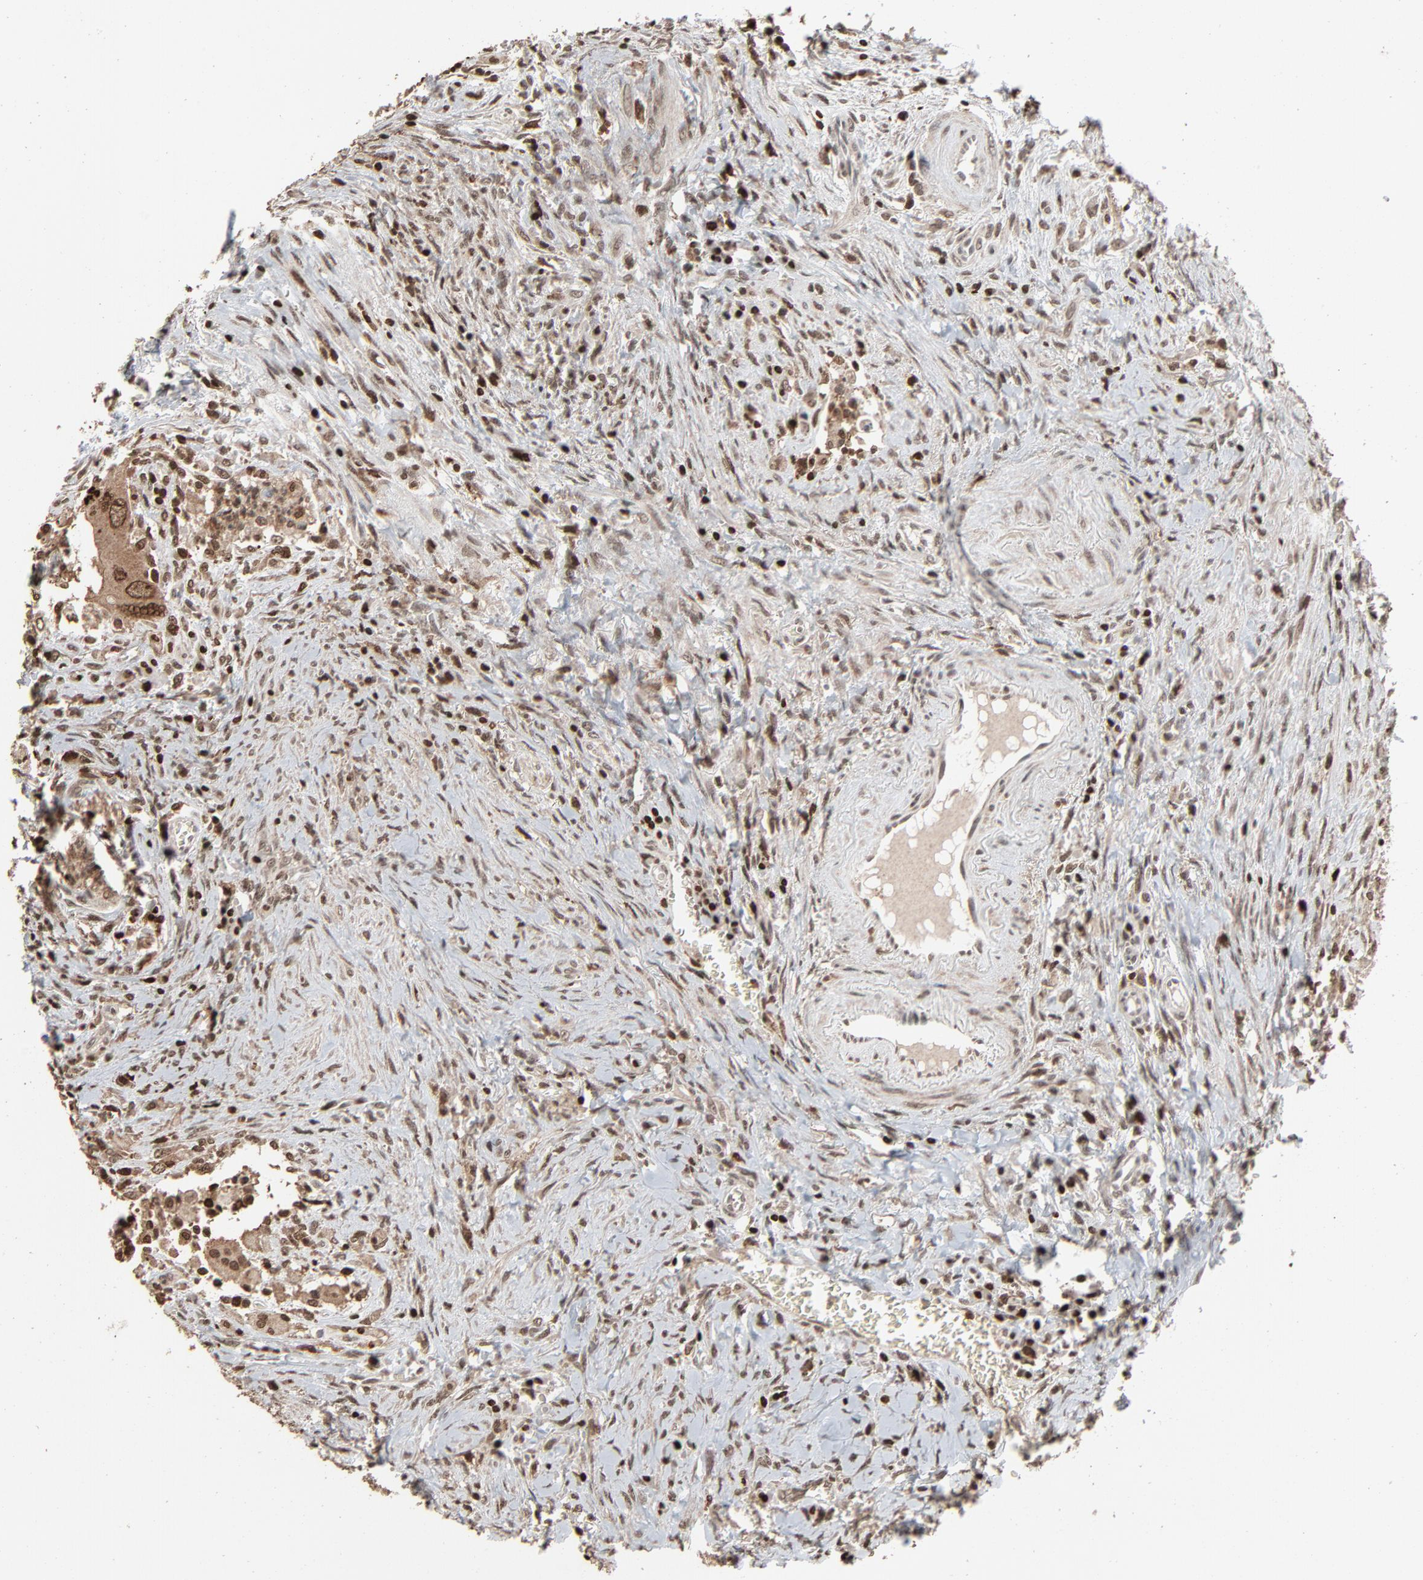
{"staining": {"intensity": "strong", "quantity": ">75%", "location": "cytoplasmic/membranous,nuclear"}, "tissue": "colorectal cancer", "cell_type": "Tumor cells", "image_type": "cancer", "snomed": [{"axis": "morphology", "description": "Adenocarcinoma, NOS"}, {"axis": "topography", "description": "Rectum"}], "caption": "IHC micrograph of human colorectal cancer (adenocarcinoma) stained for a protein (brown), which demonstrates high levels of strong cytoplasmic/membranous and nuclear expression in about >75% of tumor cells.", "gene": "RPS6KA3", "patient": {"sex": "male", "age": 70}}